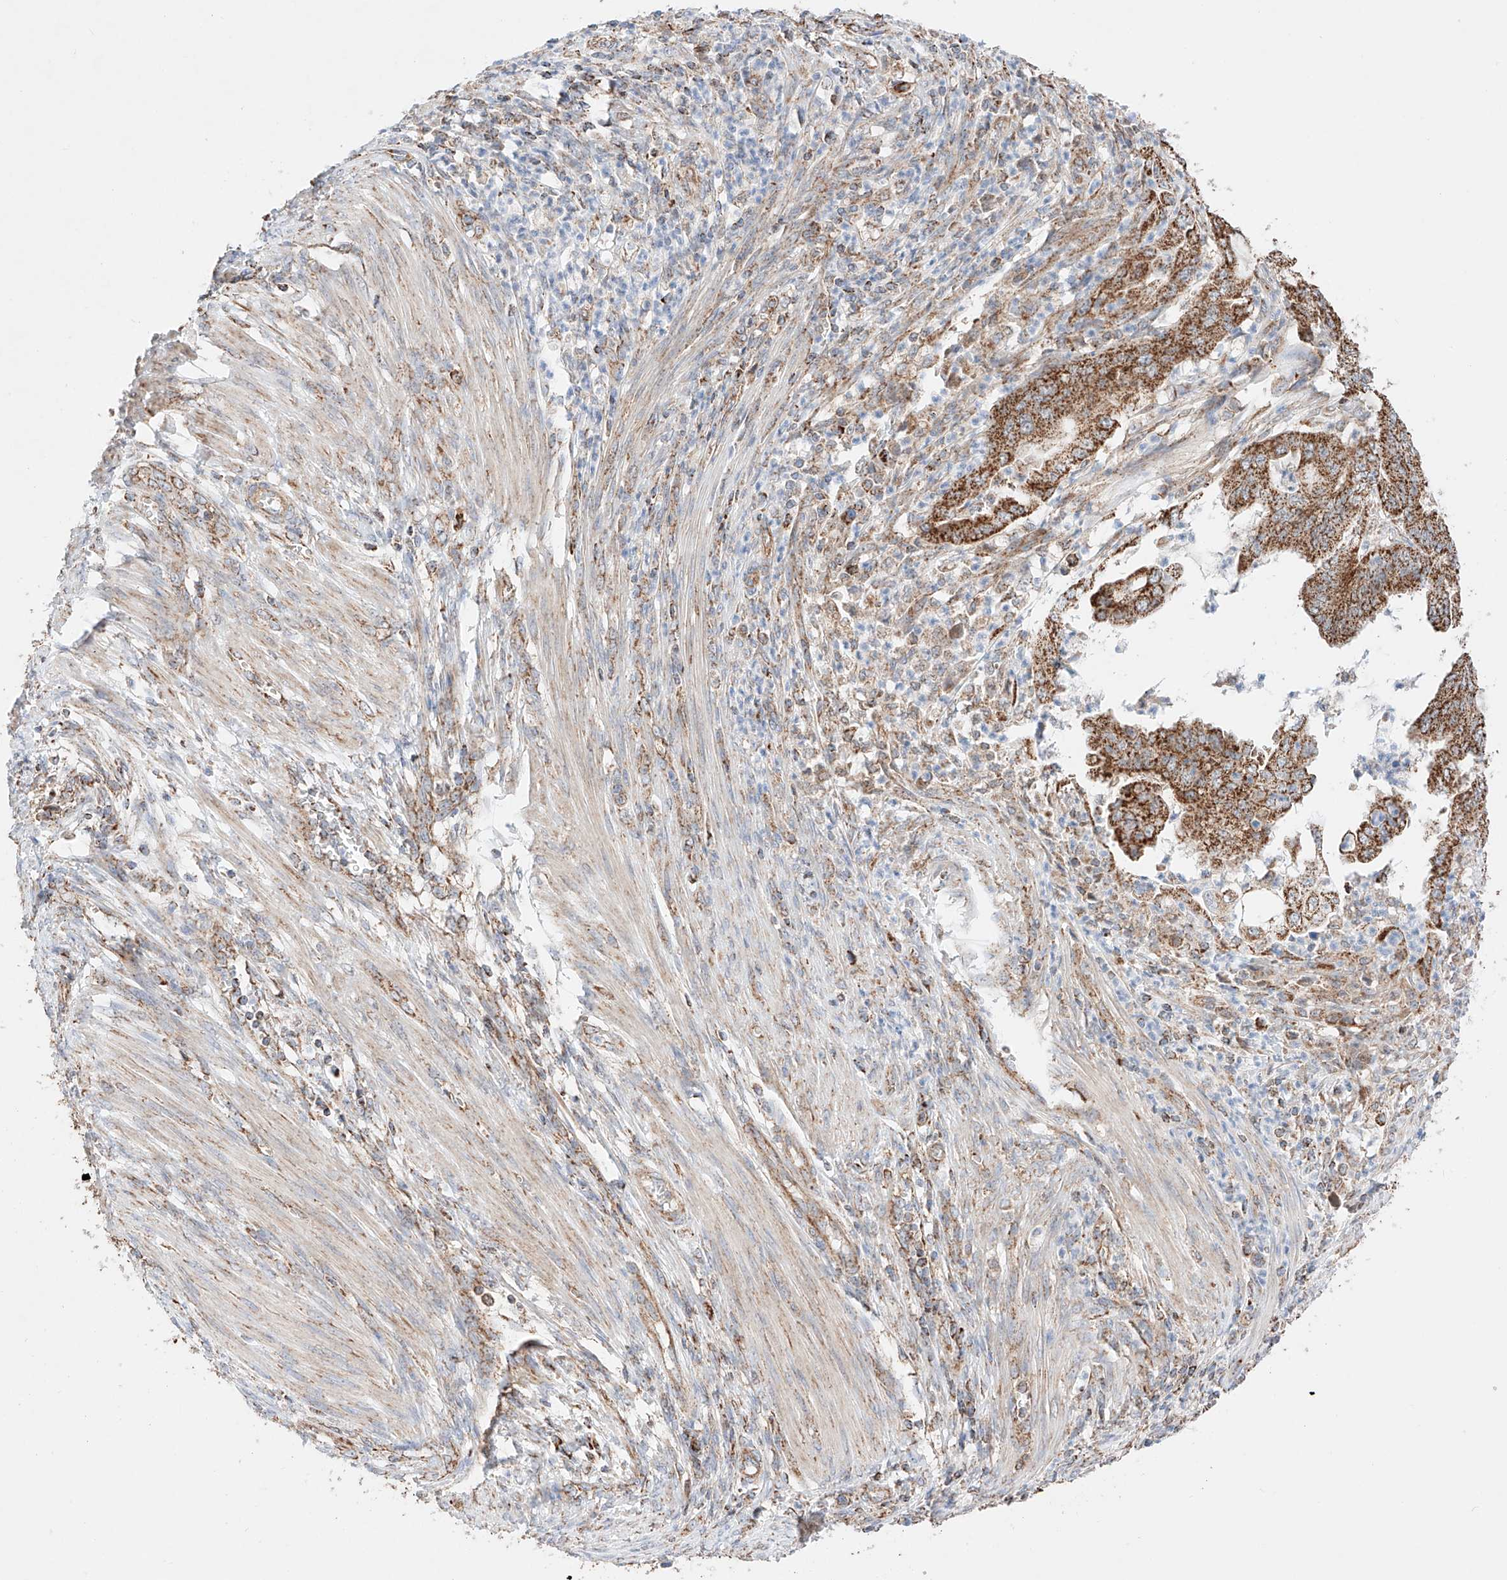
{"staining": {"intensity": "strong", "quantity": ">75%", "location": "cytoplasmic/membranous"}, "tissue": "endometrial cancer", "cell_type": "Tumor cells", "image_type": "cancer", "snomed": [{"axis": "morphology", "description": "Adenocarcinoma, NOS"}, {"axis": "topography", "description": "Endometrium"}], "caption": "Endometrial cancer stained with a protein marker reveals strong staining in tumor cells.", "gene": "KTI12", "patient": {"sex": "female", "age": 51}}